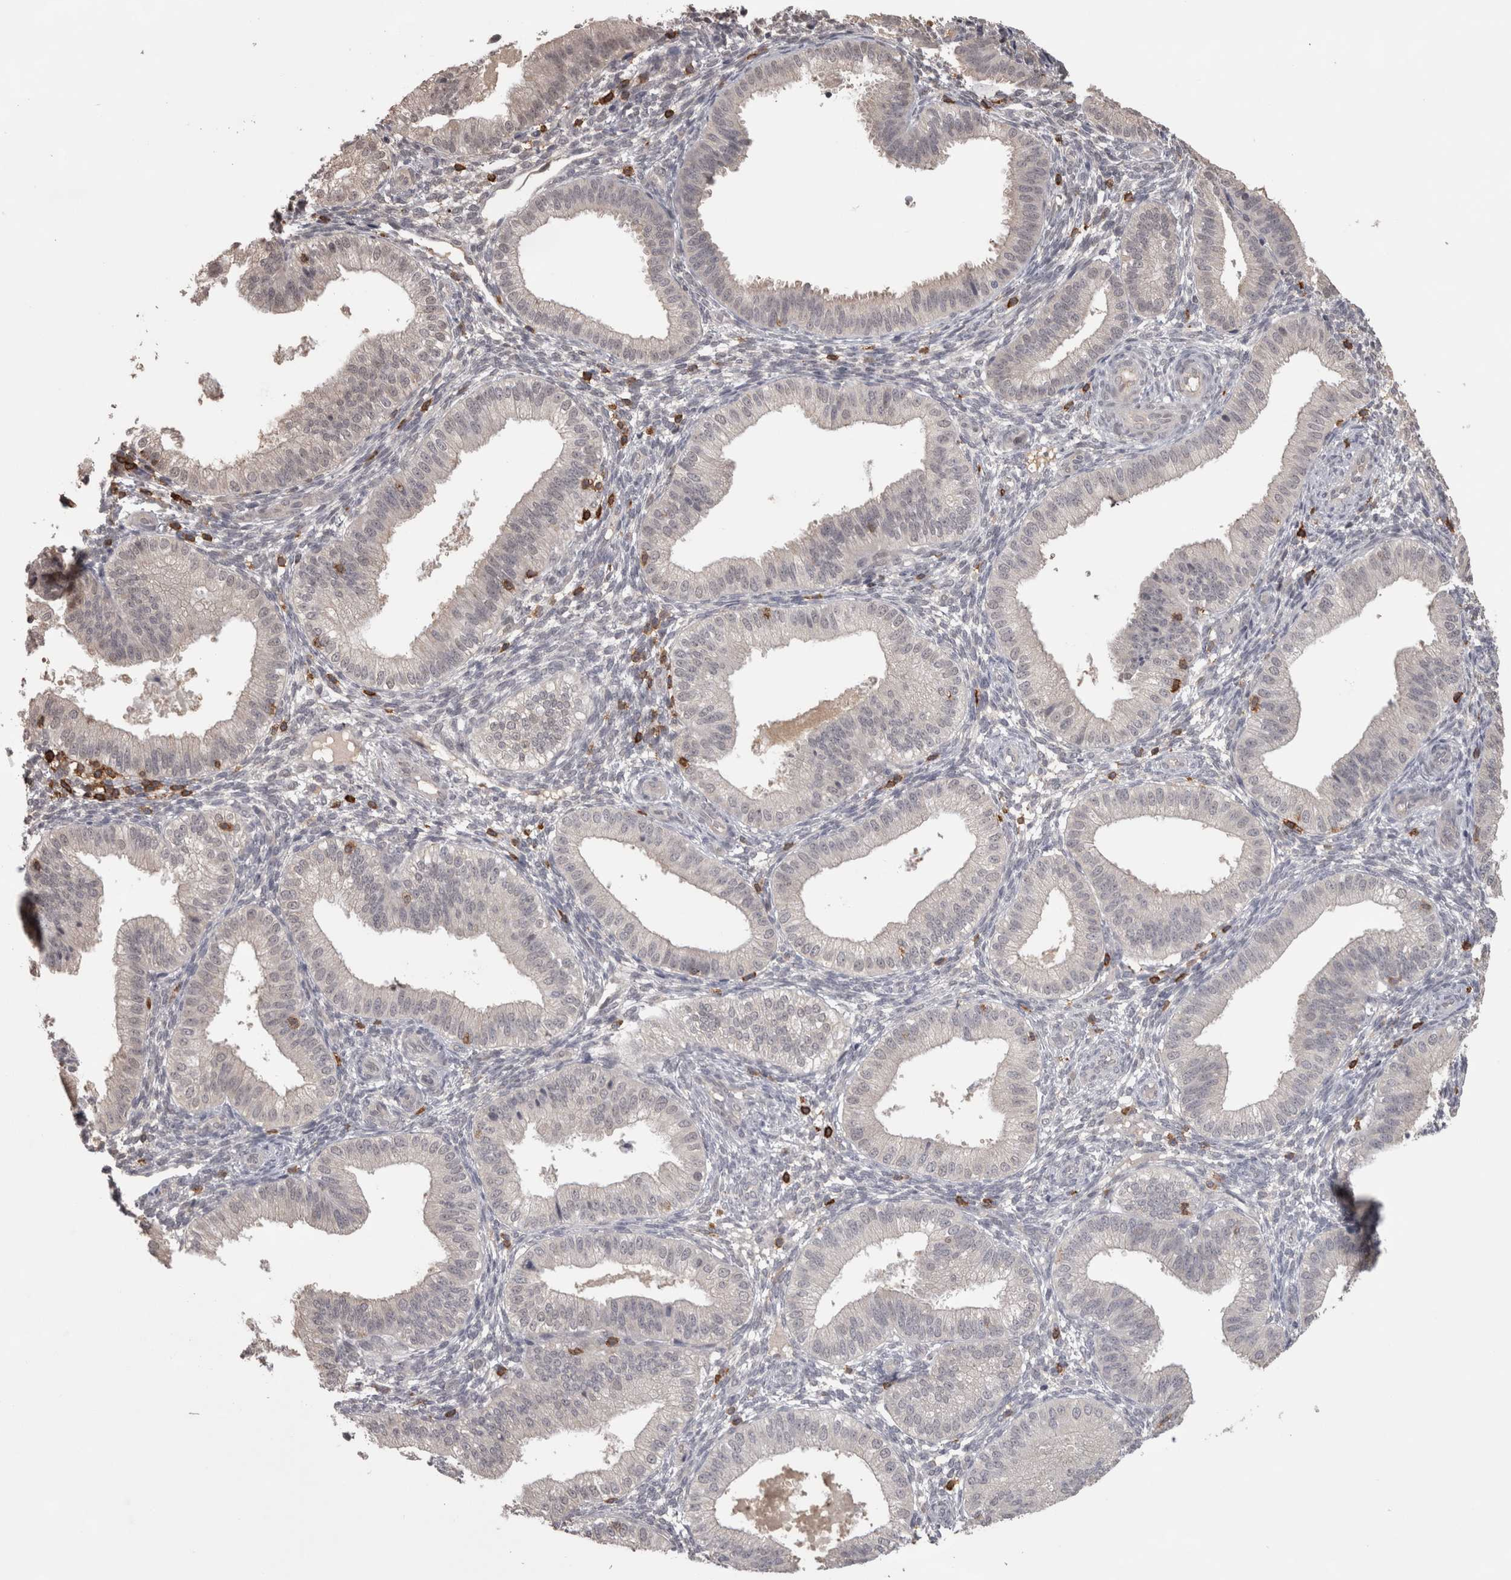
{"staining": {"intensity": "negative", "quantity": "none", "location": "none"}, "tissue": "endometrium", "cell_type": "Cells in endometrial stroma", "image_type": "normal", "snomed": [{"axis": "morphology", "description": "Normal tissue, NOS"}, {"axis": "topography", "description": "Endometrium"}], "caption": "There is no significant expression in cells in endometrial stroma of endometrium. Brightfield microscopy of immunohistochemistry stained with DAB (brown) and hematoxylin (blue), captured at high magnification.", "gene": "SKAP1", "patient": {"sex": "female", "age": 39}}